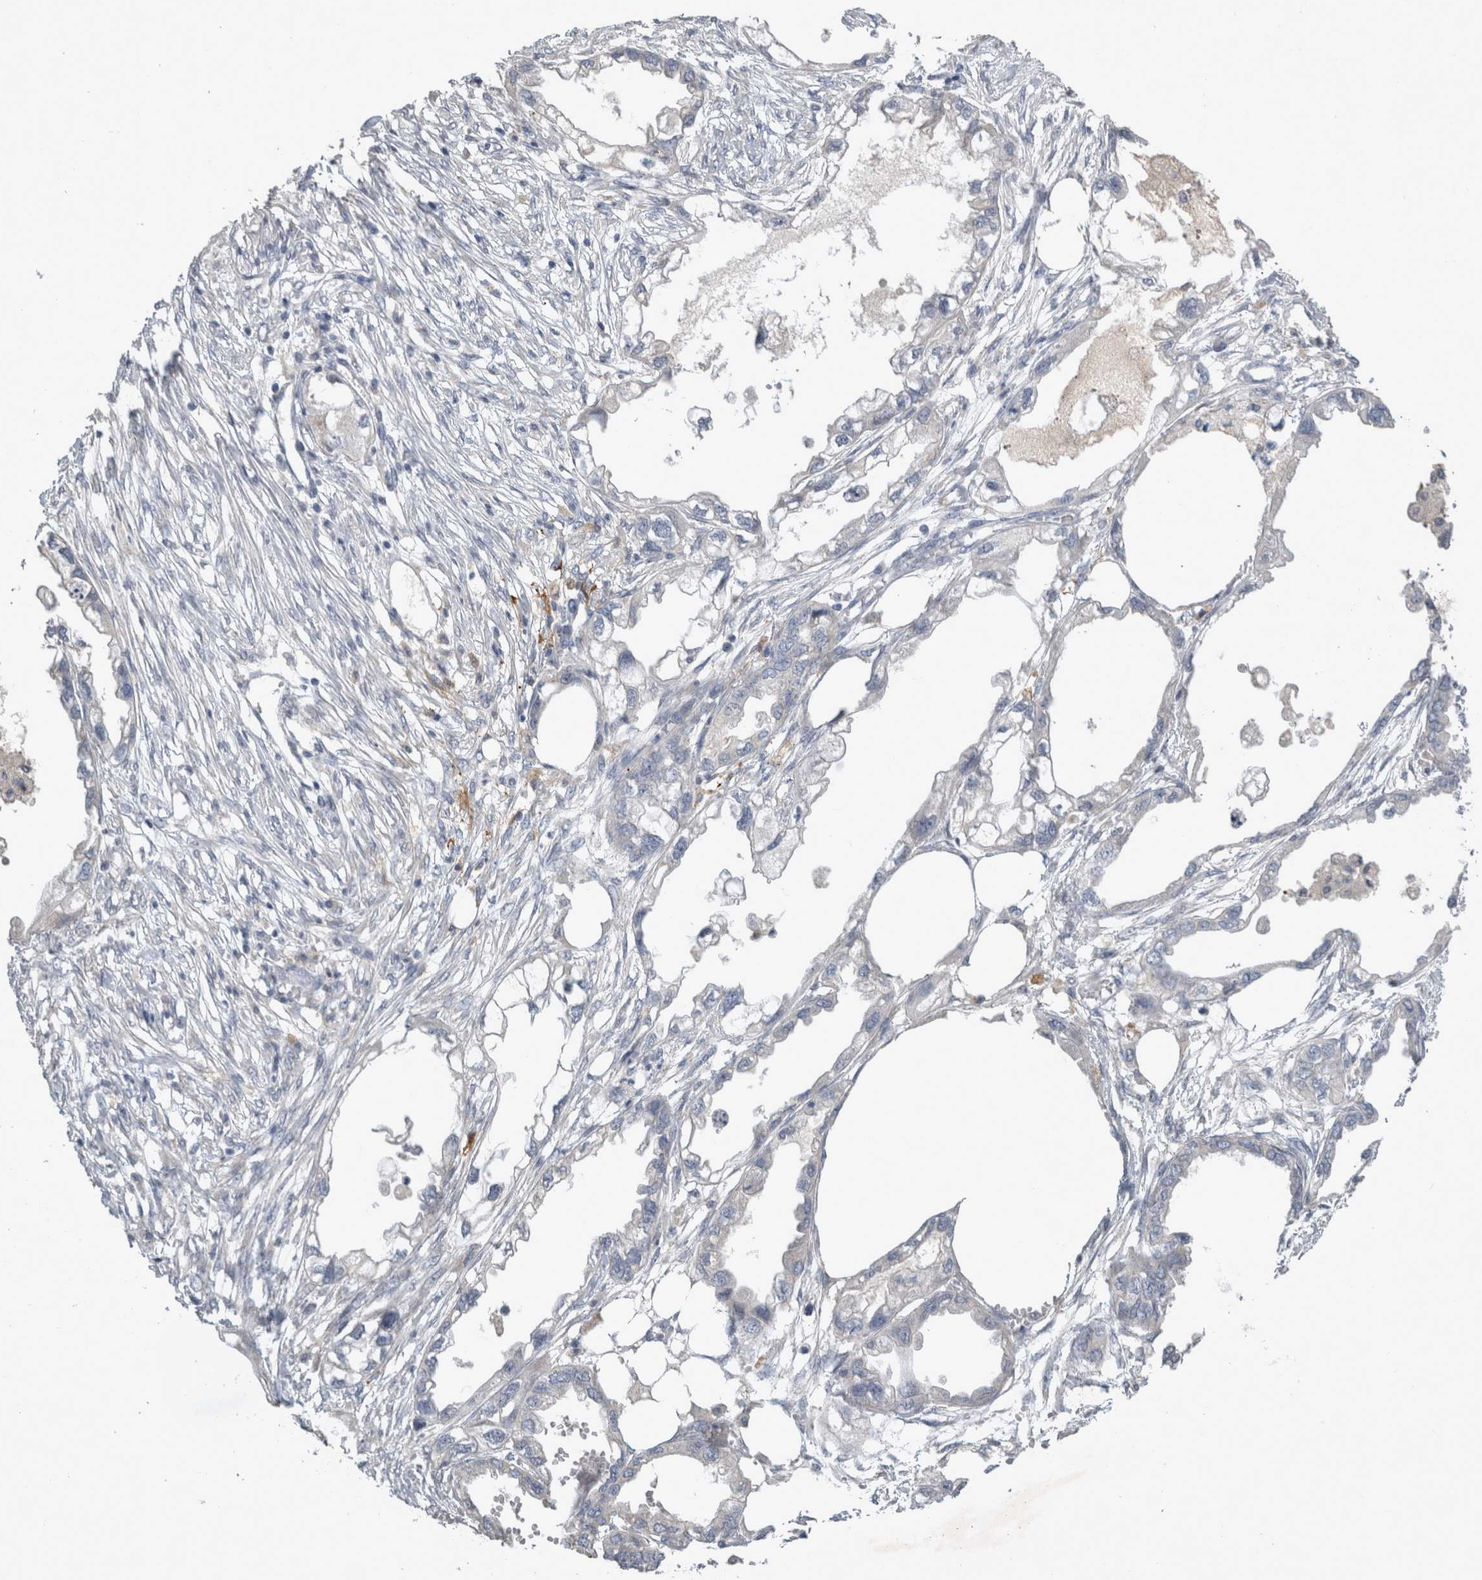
{"staining": {"intensity": "negative", "quantity": "none", "location": "none"}, "tissue": "endometrial cancer", "cell_type": "Tumor cells", "image_type": "cancer", "snomed": [{"axis": "morphology", "description": "Adenocarcinoma, NOS"}, {"axis": "morphology", "description": "Adenocarcinoma, metastatic, NOS"}, {"axis": "topography", "description": "Adipose tissue"}, {"axis": "topography", "description": "Endometrium"}], "caption": "High power microscopy histopathology image of an immunohistochemistry (IHC) photomicrograph of metastatic adenocarcinoma (endometrial), revealing no significant staining in tumor cells.", "gene": "SLC22A11", "patient": {"sex": "female", "age": 67}}